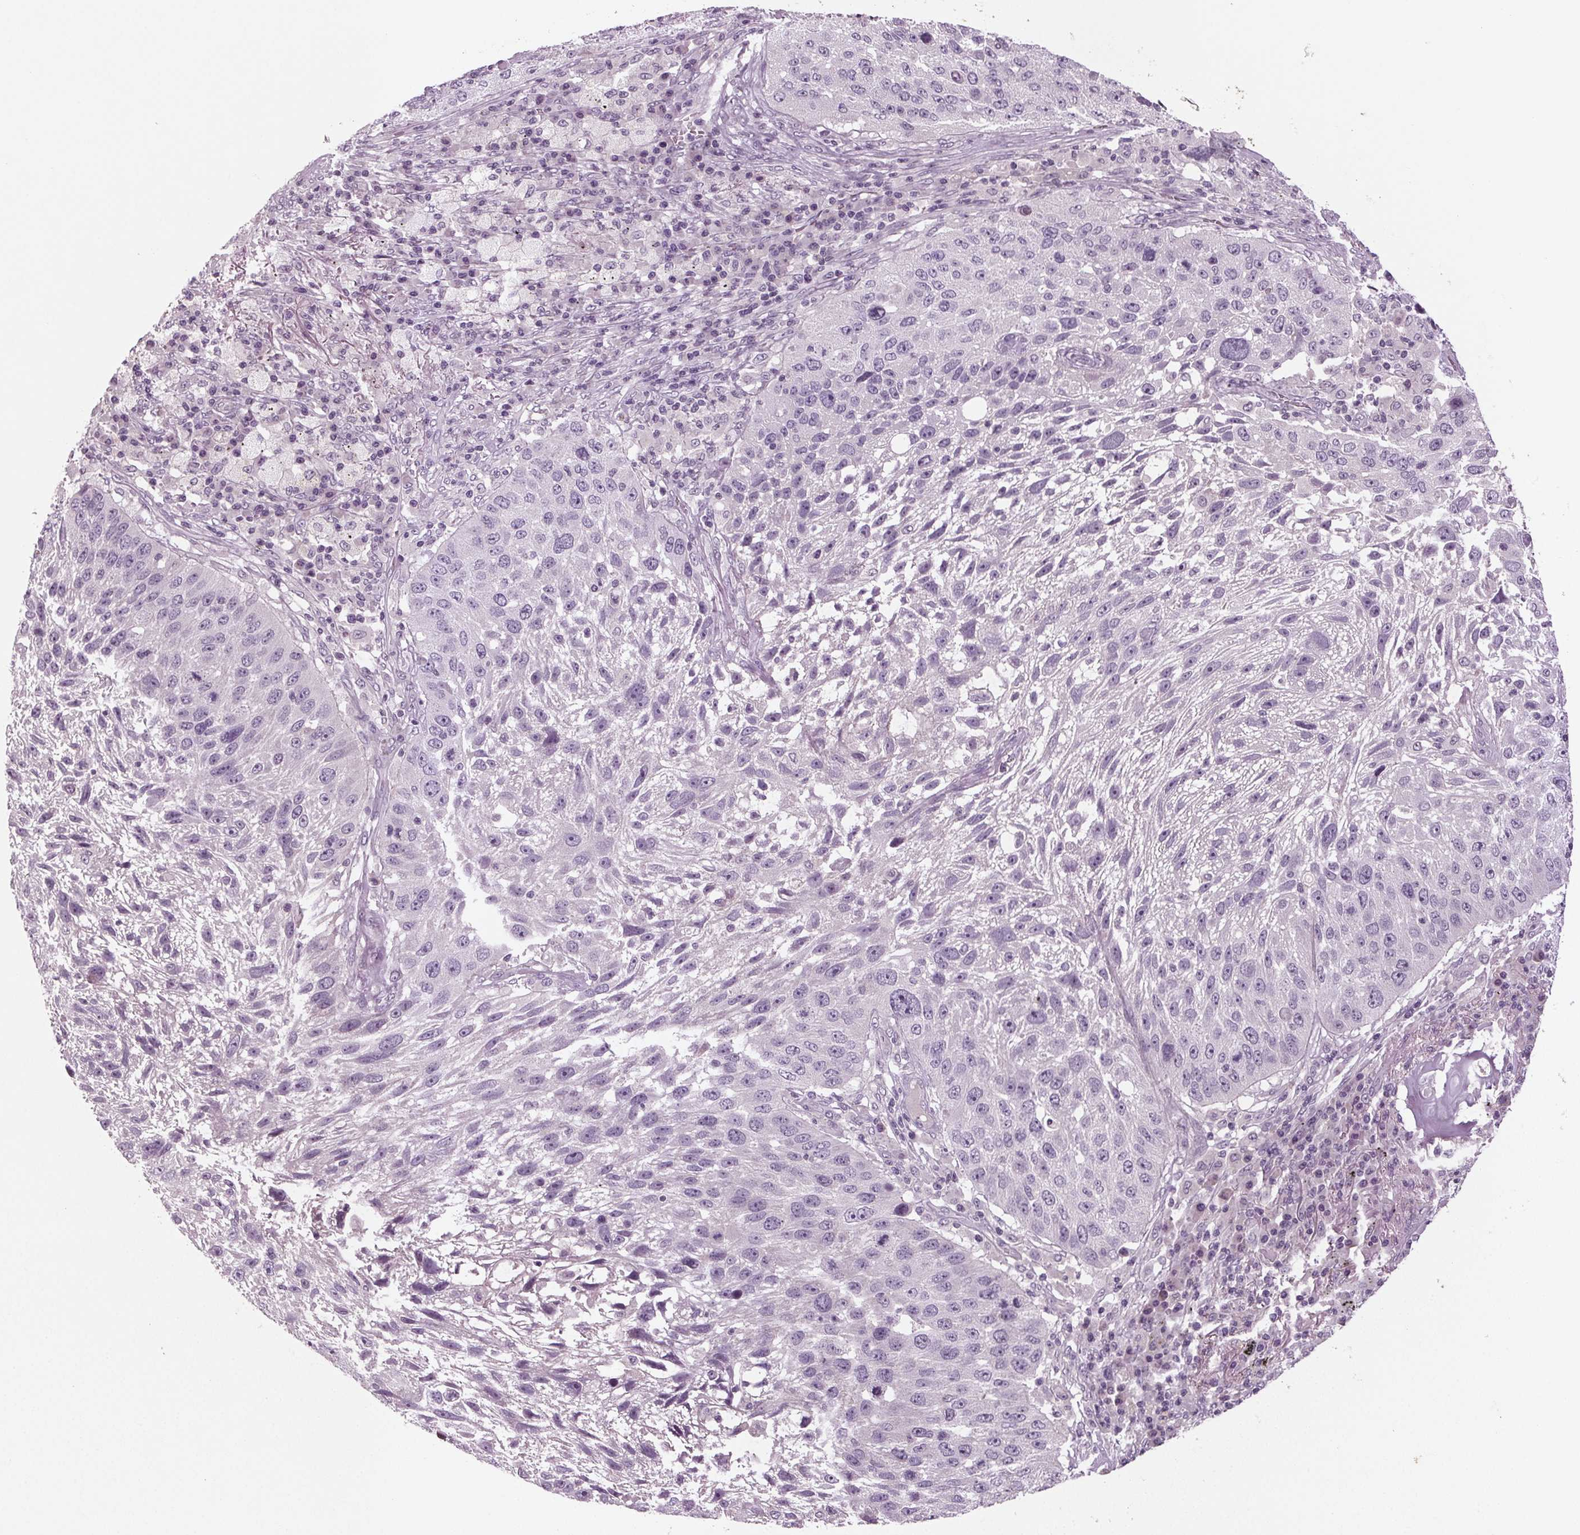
{"staining": {"intensity": "negative", "quantity": "none", "location": "none"}, "tissue": "lung cancer", "cell_type": "Tumor cells", "image_type": "cancer", "snomed": [{"axis": "morphology", "description": "Normal morphology"}, {"axis": "morphology", "description": "Squamous cell carcinoma, NOS"}, {"axis": "topography", "description": "Lymph node"}, {"axis": "topography", "description": "Lung"}], "caption": "Tumor cells are negative for protein expression in human lung cancer.", "gene": "BHLHE22", "patient": {"sex": "male", "age": 67}}